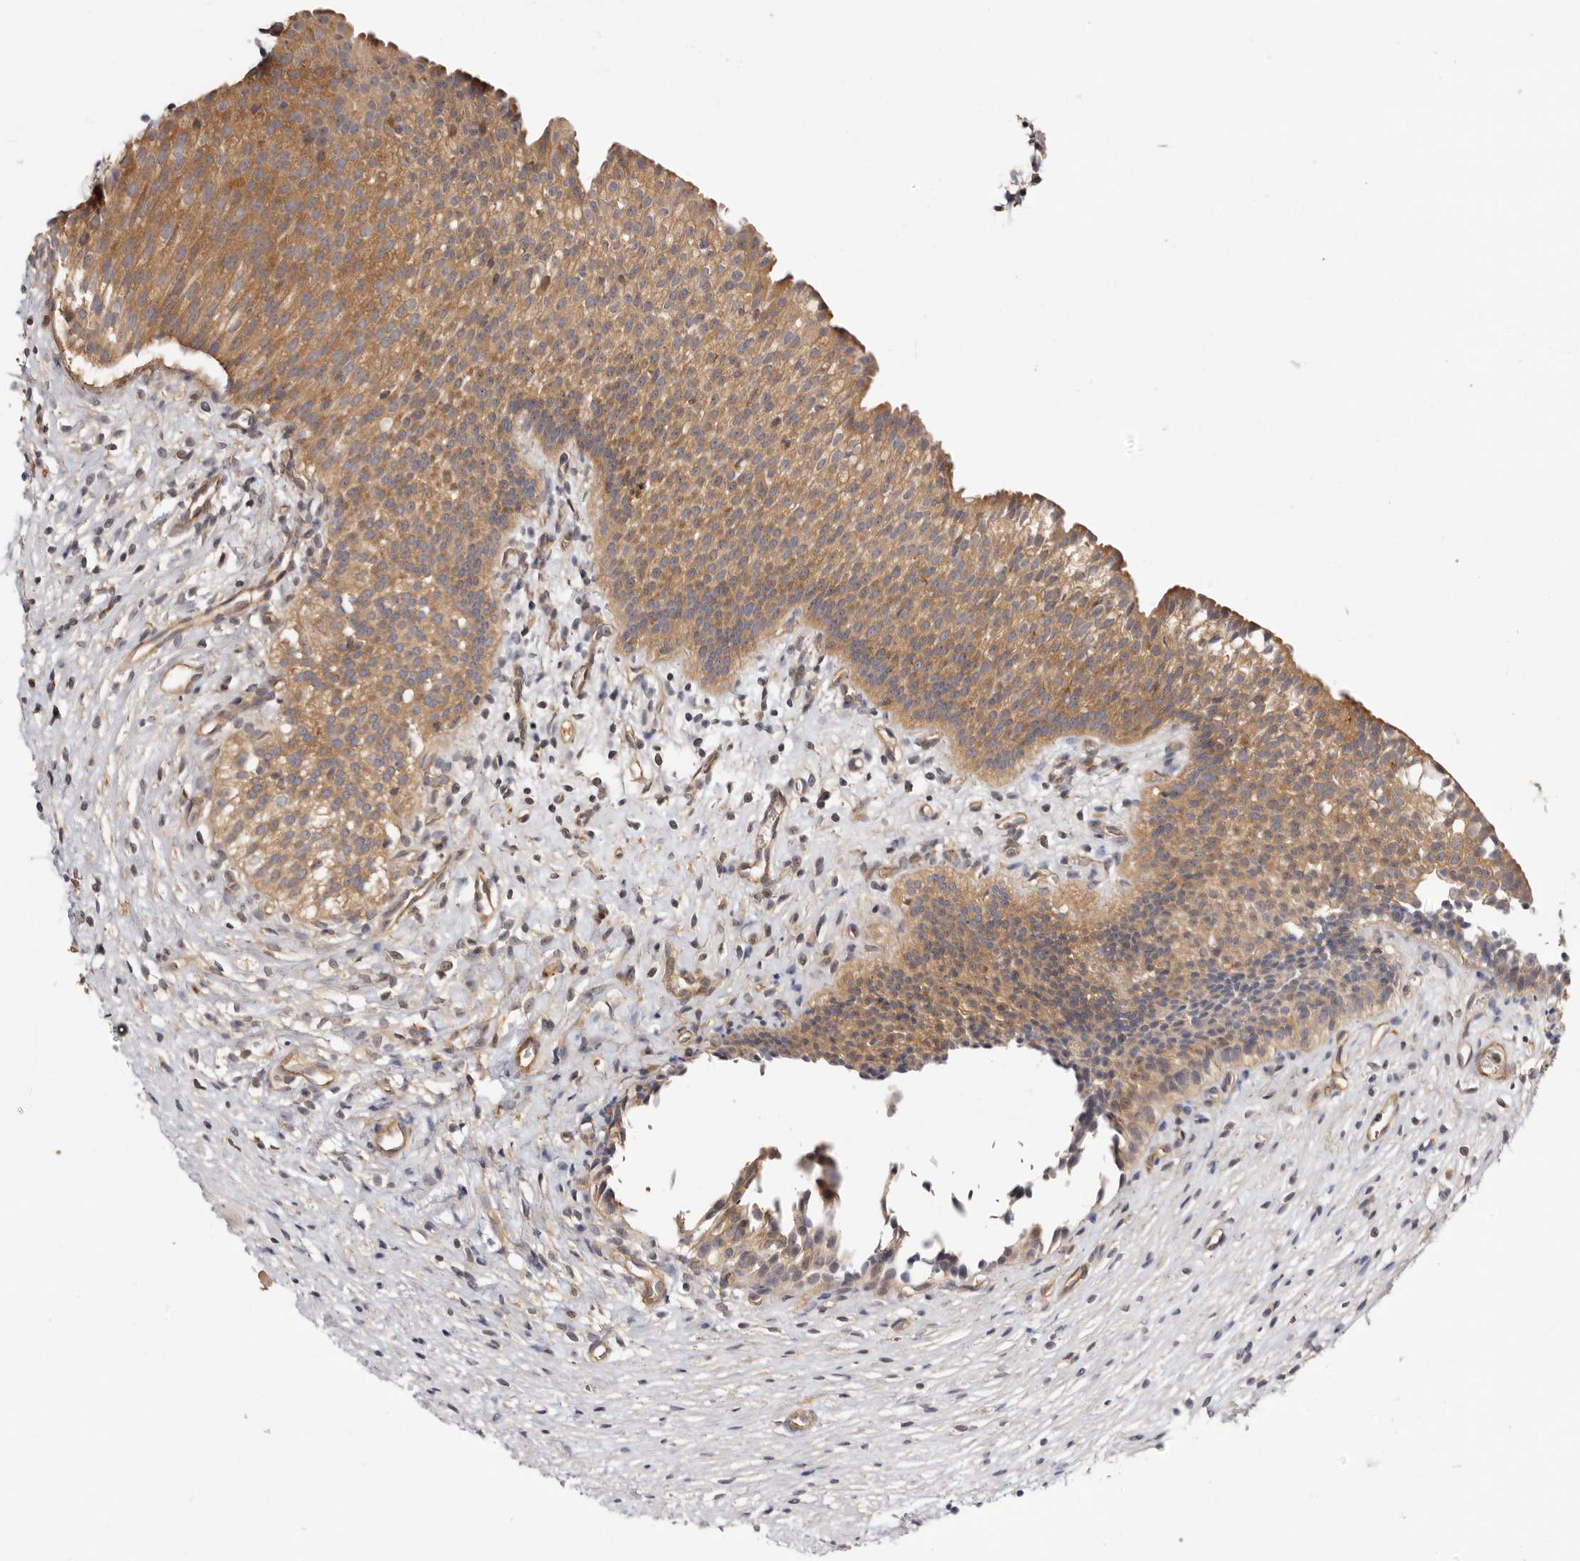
{"staining": {"intensity": "moderate", "quantity": ">75%", "location": "cytoplasmic/membranous"}, "tissue": "urinary bladder", "cell_type": "Urothelial cells", "image_type": "normal", "snomed": [{"axis": "morphology", "description": "Normal tissue, NOS"}, {"axis": "topography", "description": "Urinary bladder"}], "caption": "A histopathology image of human urinary bladder stained for a protein demonstrates moderate cytoplasmic/membranous brown staining in urothelial cells. (Brightfield microscopy of DAB IHC at high magnification).", "gene": "PANK4", "patient": {"sex": "male", "age": 1}}